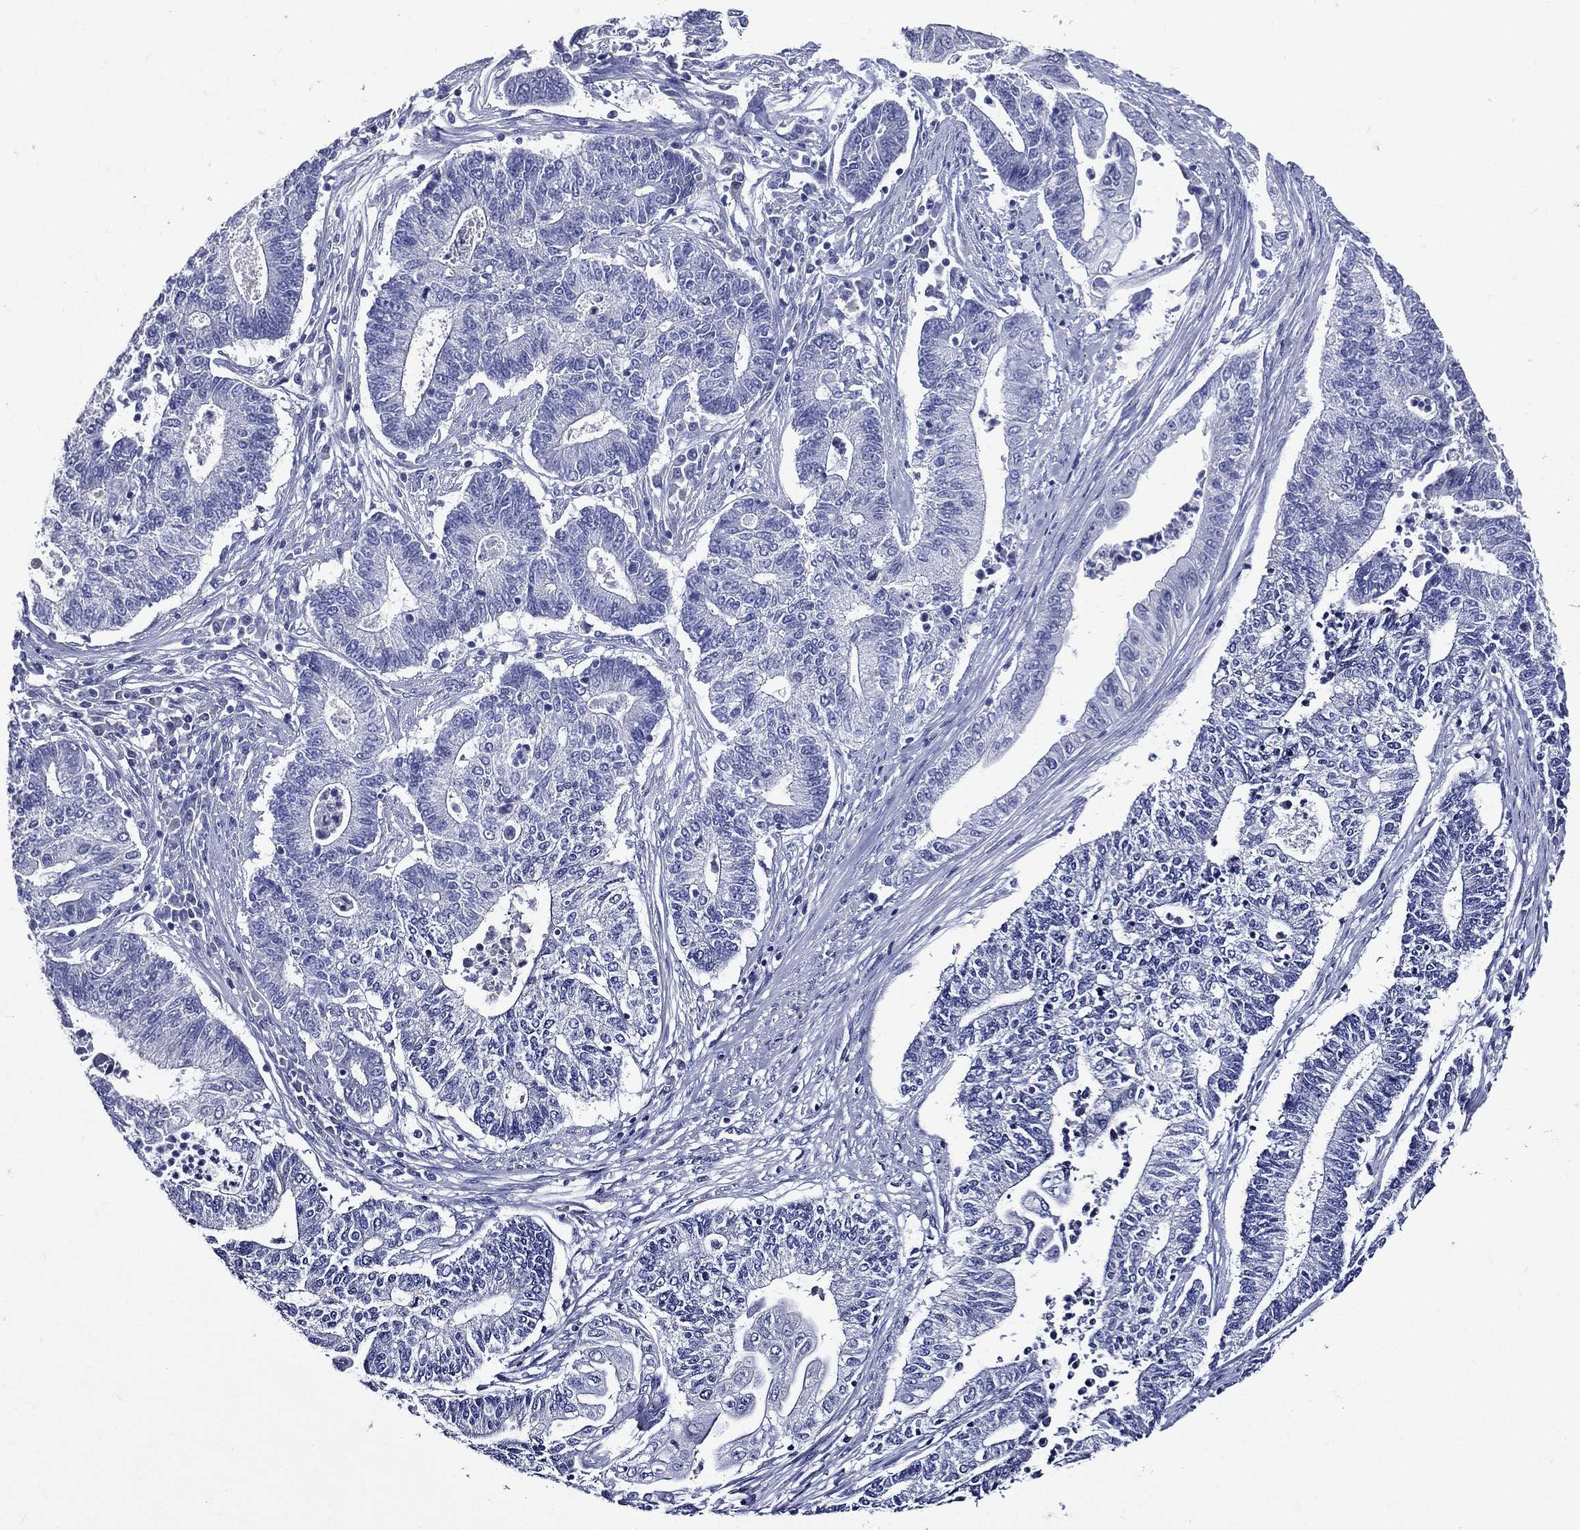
{"staining": {"intensity": "negative", "quantity": "none", "location": "none"}, "tissue": "endometrial cancer", "cell_type": "Tumor cells", "image_type": "cancer", "snomed": [{"axis": "morphology", "description": "Adenocarcinoma, NOS"}, {"axis": "topography", "description": "Uterus"}, {"axis": "topography", "description": "Endometrium"}], "caption": "High power microscopy photomicrograph of an immunohistochemistry histopathology image of endometrial cancer (adenocarcinoma), revealing no significant staining in tumor cells. (DAB immunohistochemistry (IHC) visualized using brightfield microscopy, high magnification).", "gene": "TGM1", "patient": {"sex": "female", "age": 54}}